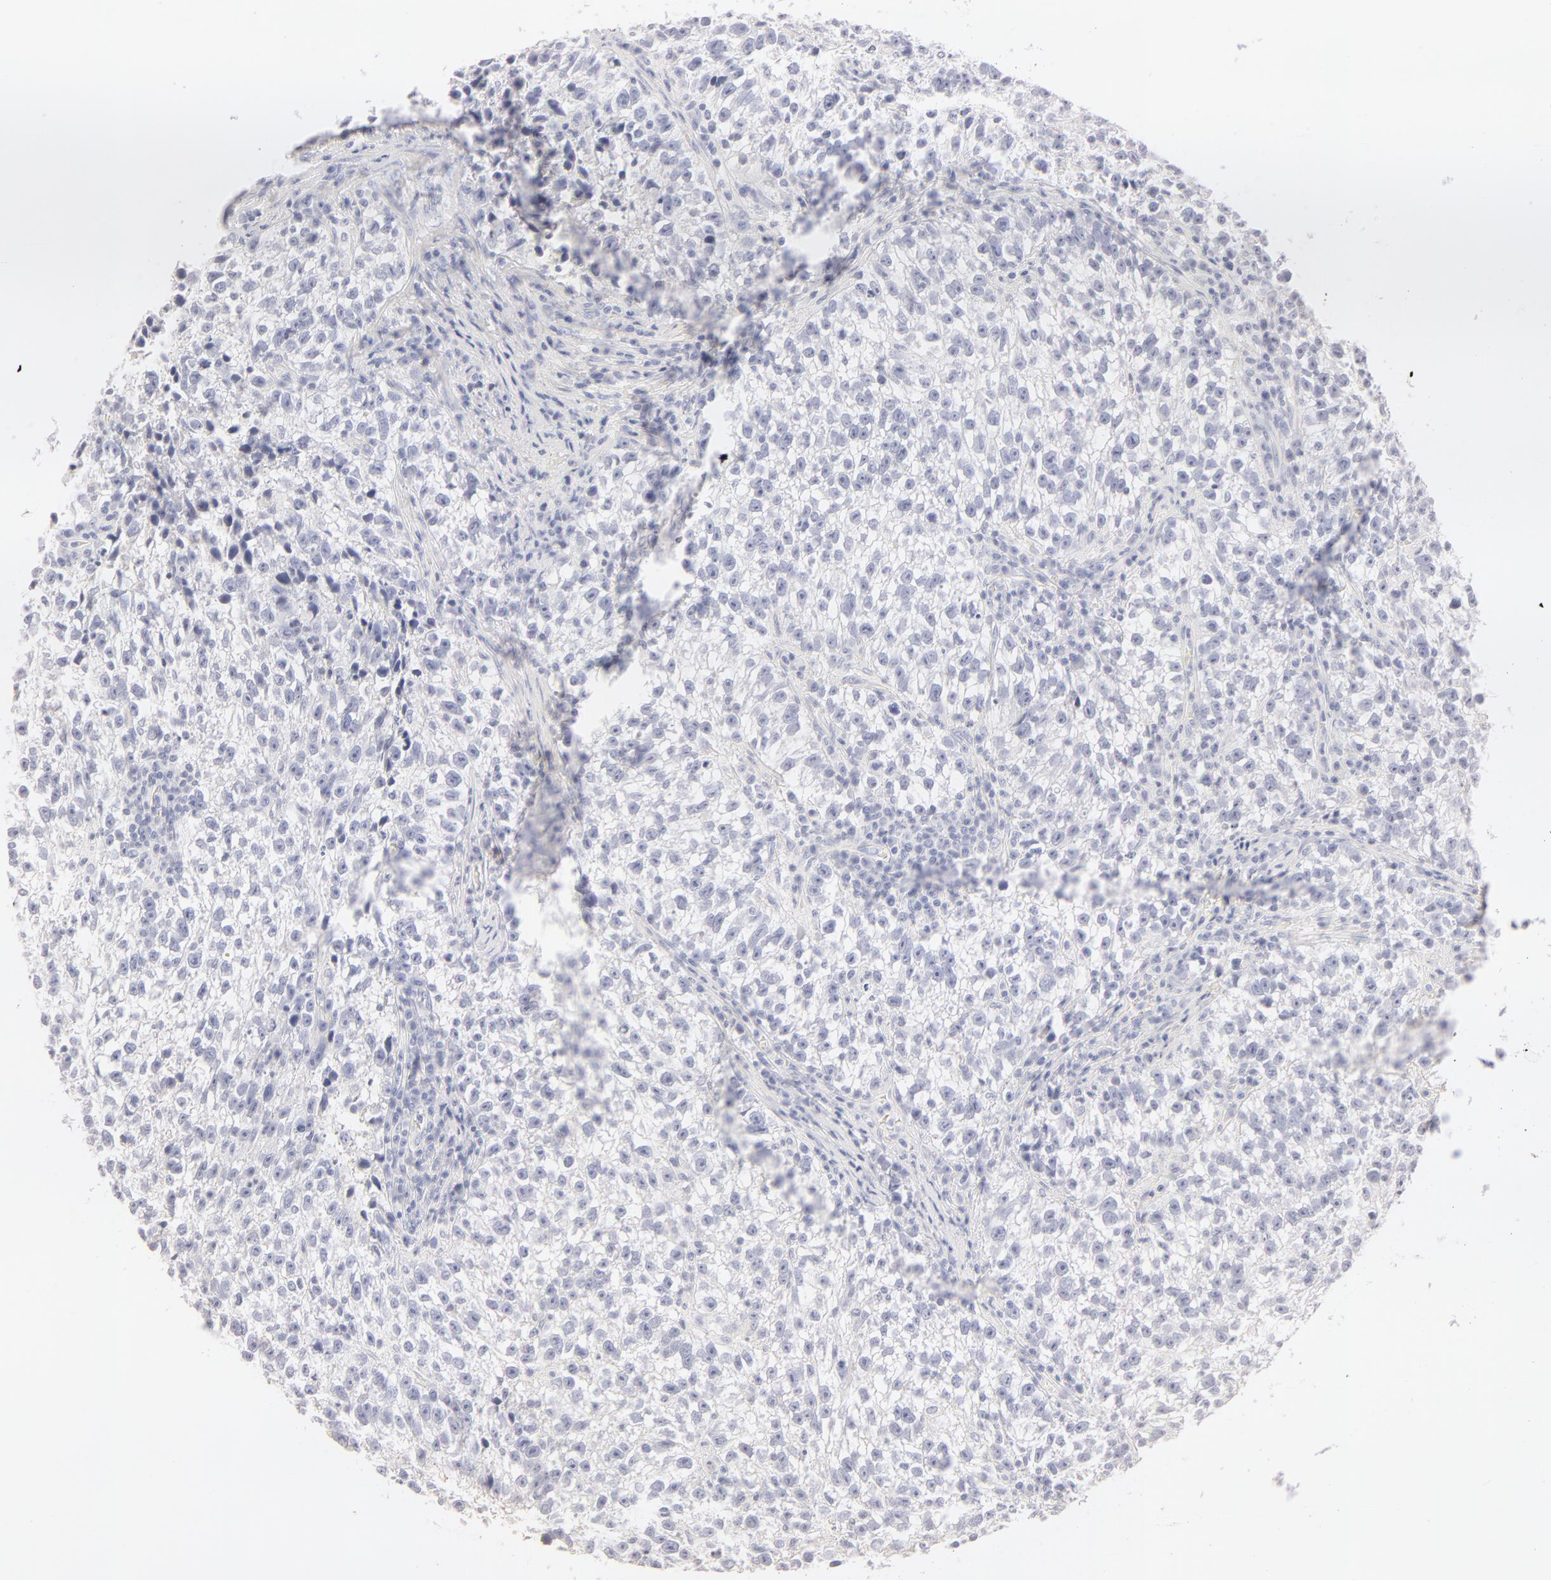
{"staining": {"intensity": "negative", "quantity": "none", "location": "none"}, "tissue": "testis cancer", "cell_type": "Tumor cells", "image_type": "cancer", "snomed": [{"axis": "morphology", "description": "Seminoma, NOS"}, {"axis": "topography", "description": "Testis"}], "caption": "Tumor cells show no significant protein positivity in seminoma (testis).", "gene": "LGALS7B", "patient": {"sex": "male", "age": 38}}